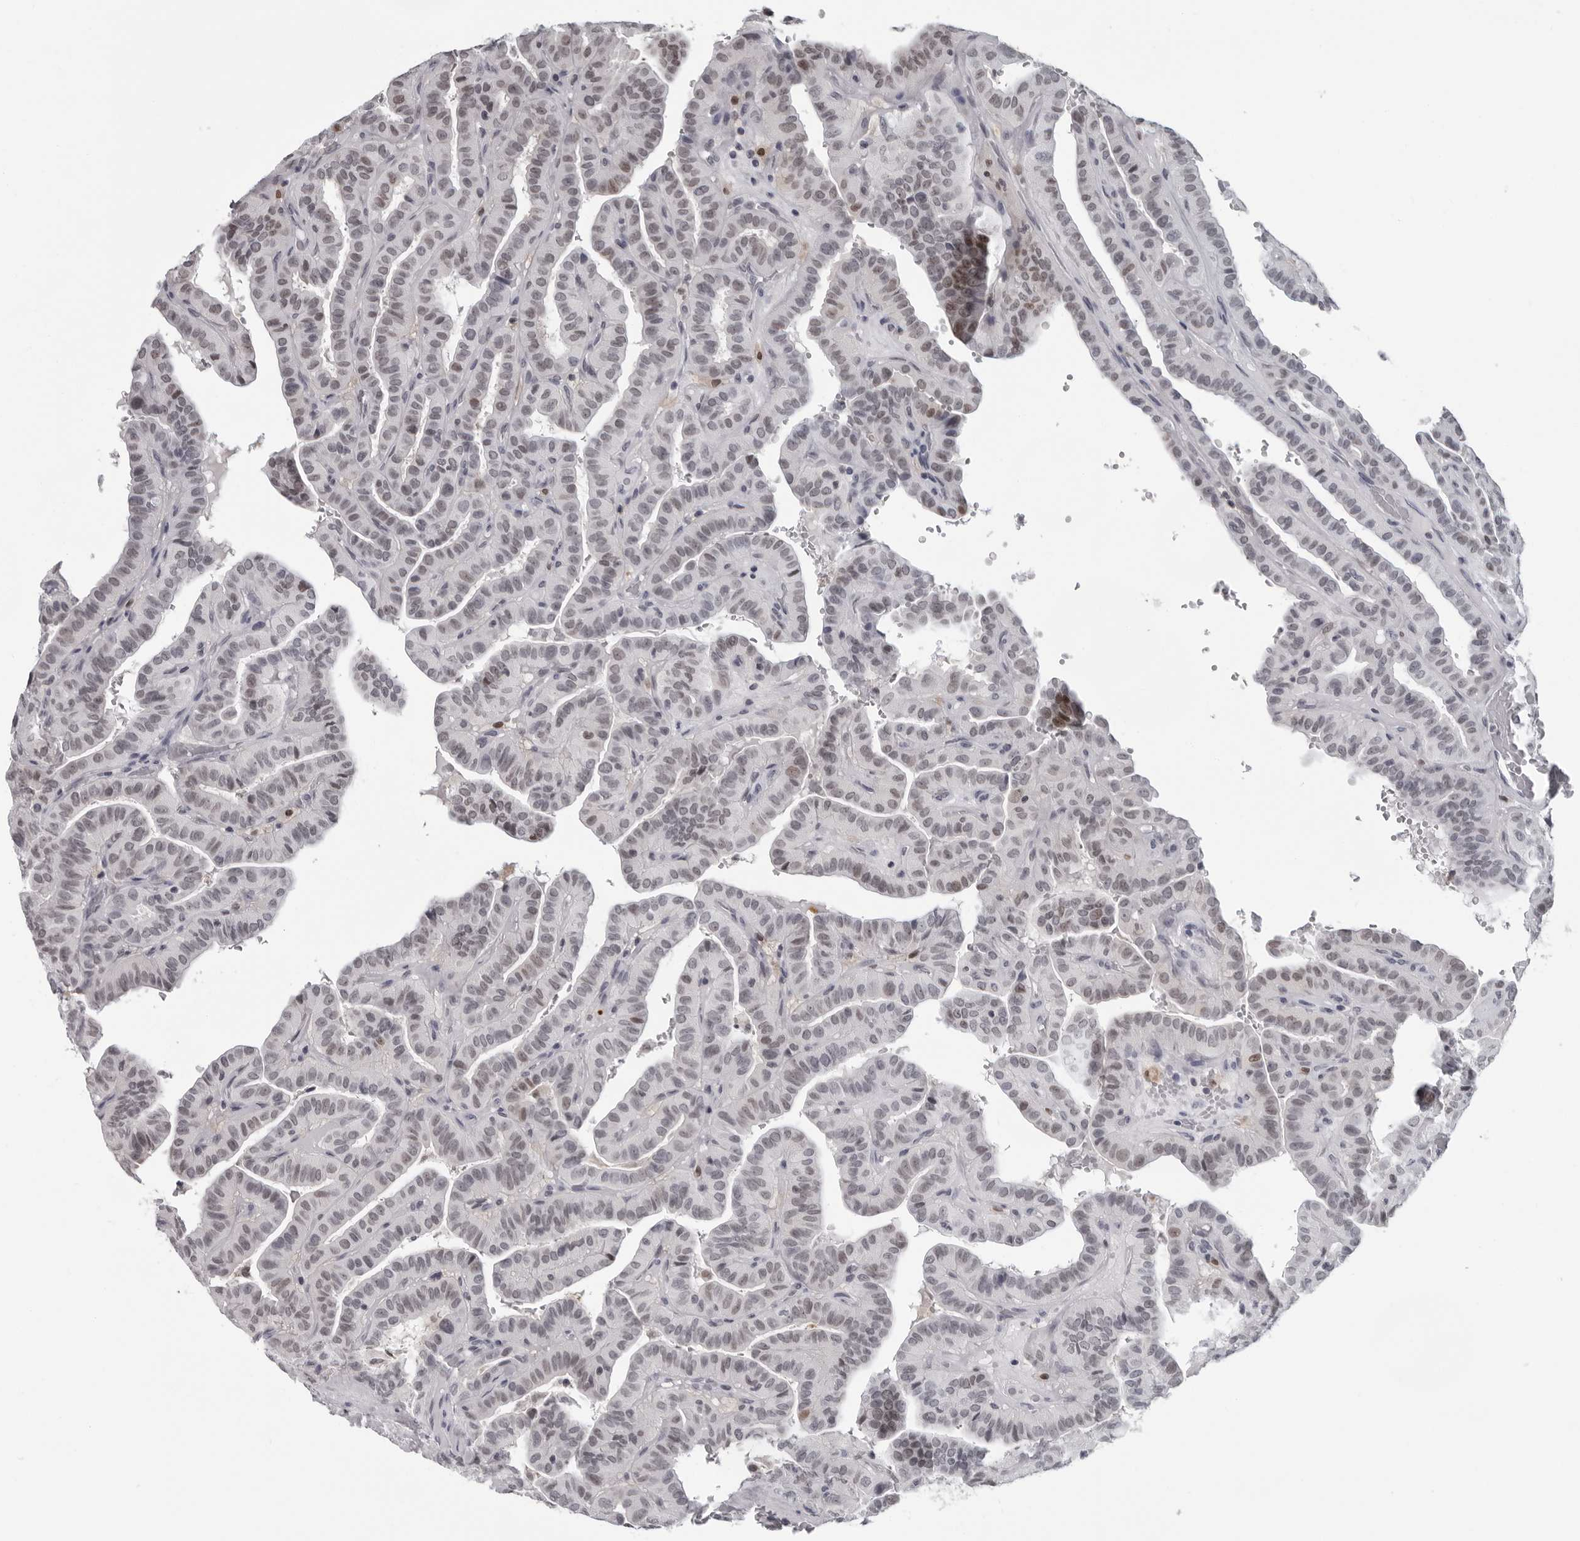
{"staining": {"intensity": "weak", "quantity": "<25%", "location": "nuclear"}, "tissue": "thyroid cancer", "cell_type": "Tumor cells", "image_type": "cancer", "snomed": [{"axis": "morphology", "description": "Papillary adenocarcinoma, NOS"}, {"axis": "topography", "description": "Thyroid gland"}], "caption": "This is an IHC histopathology image of human papillary adenocarcinoma (thyroid). There is no expression in tumor cells.", "gene": "LZIC", "patient": {"sex": "male", "age": 77}}